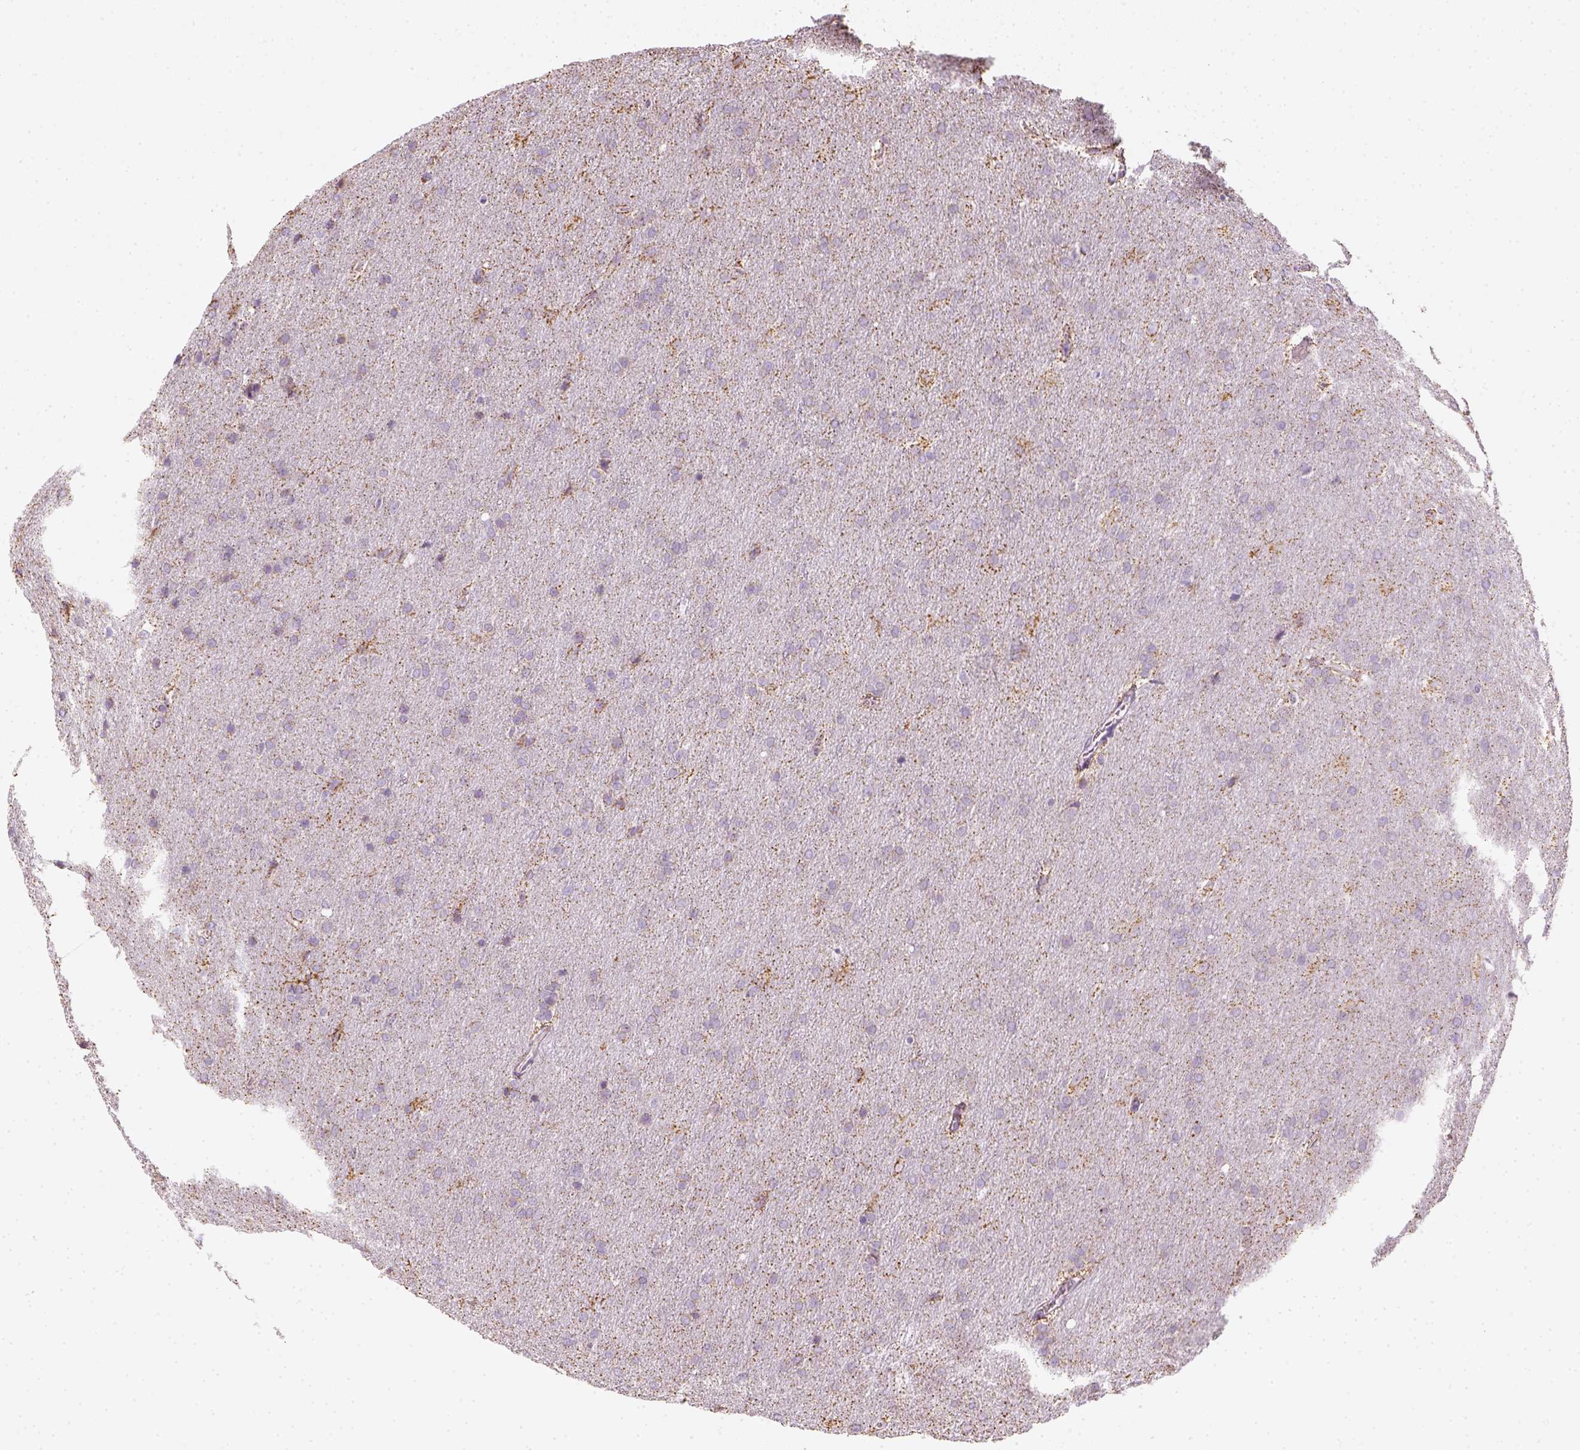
{"staining": {"intensity": "negative", "quantity": "none", "location": "none"}, "tissue": "glioma", "cell_type": "Tumor cells", "image_type": "cancer", "snomed": [{"axis": "morphology", "description": "Glioma, malignant, Low grade"}, {"axis": "topography", "description": "Brain"}], "caption": "Human malignant low-grade glioma stained for a protein using immunohistochemistry shows no positivity in tumor cells.", "gene": "LCA5", "patient": {"sex": "female", "age": 32}}